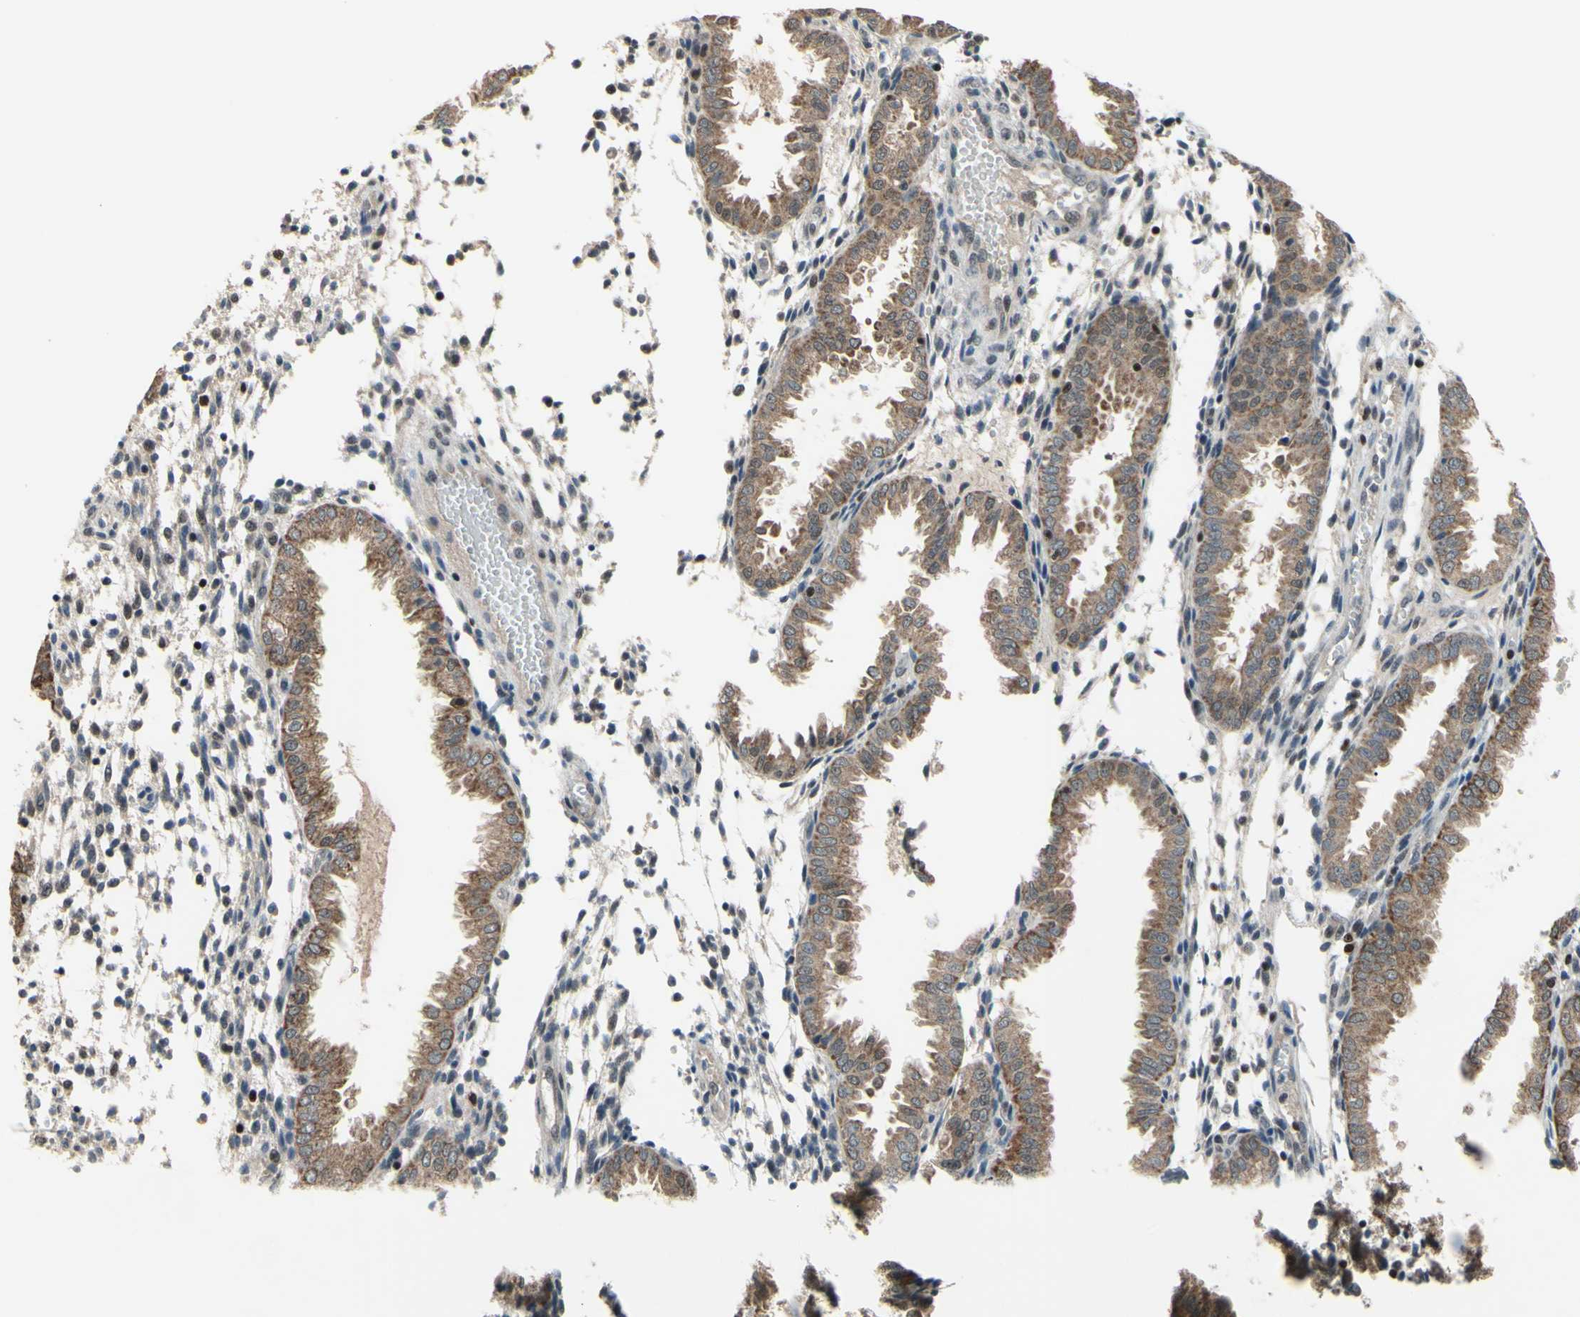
{"staining": {"intensity": "weak", "quantity": "<25%", "location": "cytoplasmic/membranous"}, "tissue": "endometrium", "cell_type": "Cells in endometrial stroma", "image_type": "normal", "snomed": [{"axis": "morphology", "description": "Normal tissue, NOS"}, {"axis": "topography", "description": "Endometrium"}], "caption": "Protein analysis of unremarkable endometrium demonstrates no significant staining in cells in endometrial stroma.", "gene": "SP4", "patient": {"sex": "female", "age": 33}}